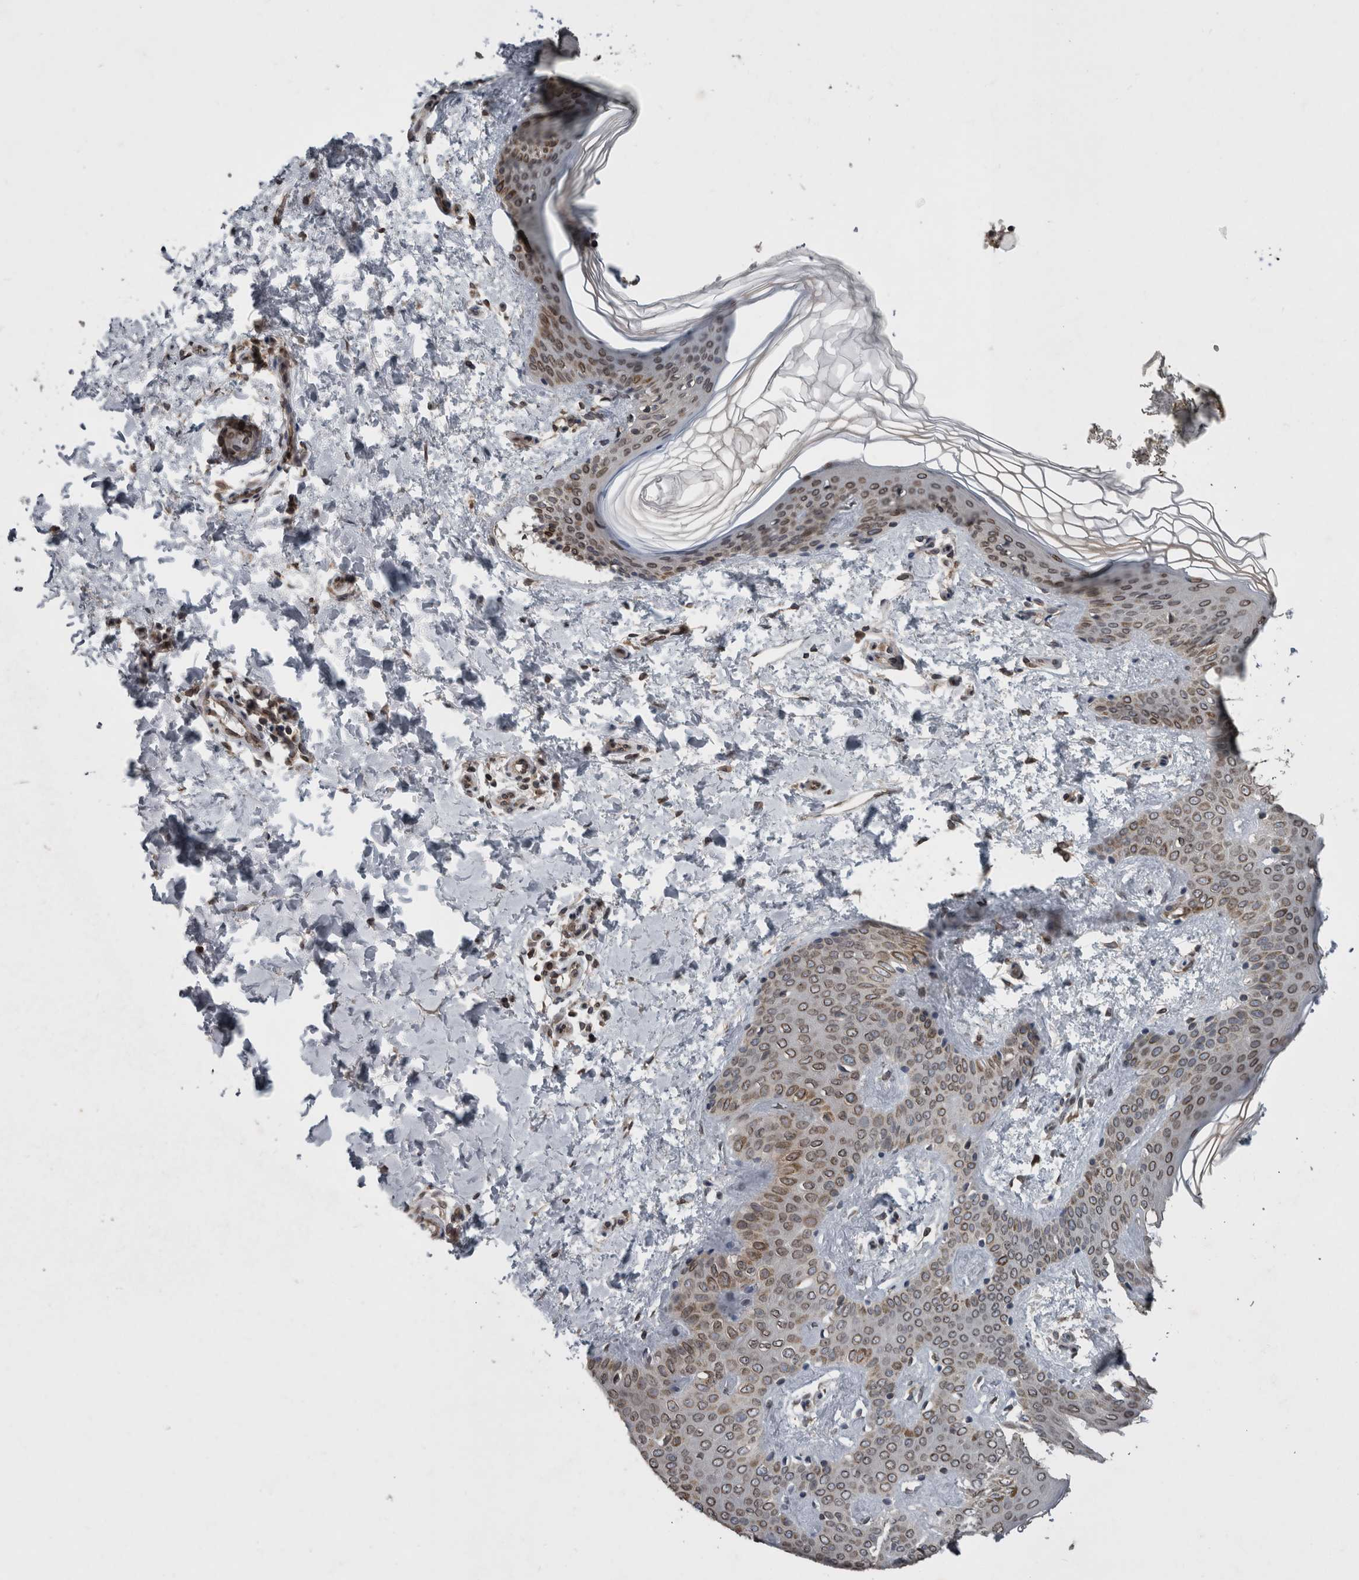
{"staining": {"intensity": "moderate", "quantity": ">75%", "location": "cytoplasmic/membranous,nuclear"}, "tissue": "skin", "cell_type": "Fibroblasts", "image_type": "normal", "snomed": [{"axis": "morphology", "description": "Normal tissue, NOS"}, {"axis": "morphology", "description": "Neoplasm, benign, NOS"}, {"axis": "topography", "description": "Skin"}, {"axis": "topography", "description": "Soft tissue"}], "caption": "A brown stain labels moderate cytoplasmic/membranous,nuclear expression of a protein in fibroblasts of benign human skin. (Brightfield microscopy of DAB IHC at high magnification).", "gene": "RANBP2", "patient": {"sex": "male", "age": 26}}